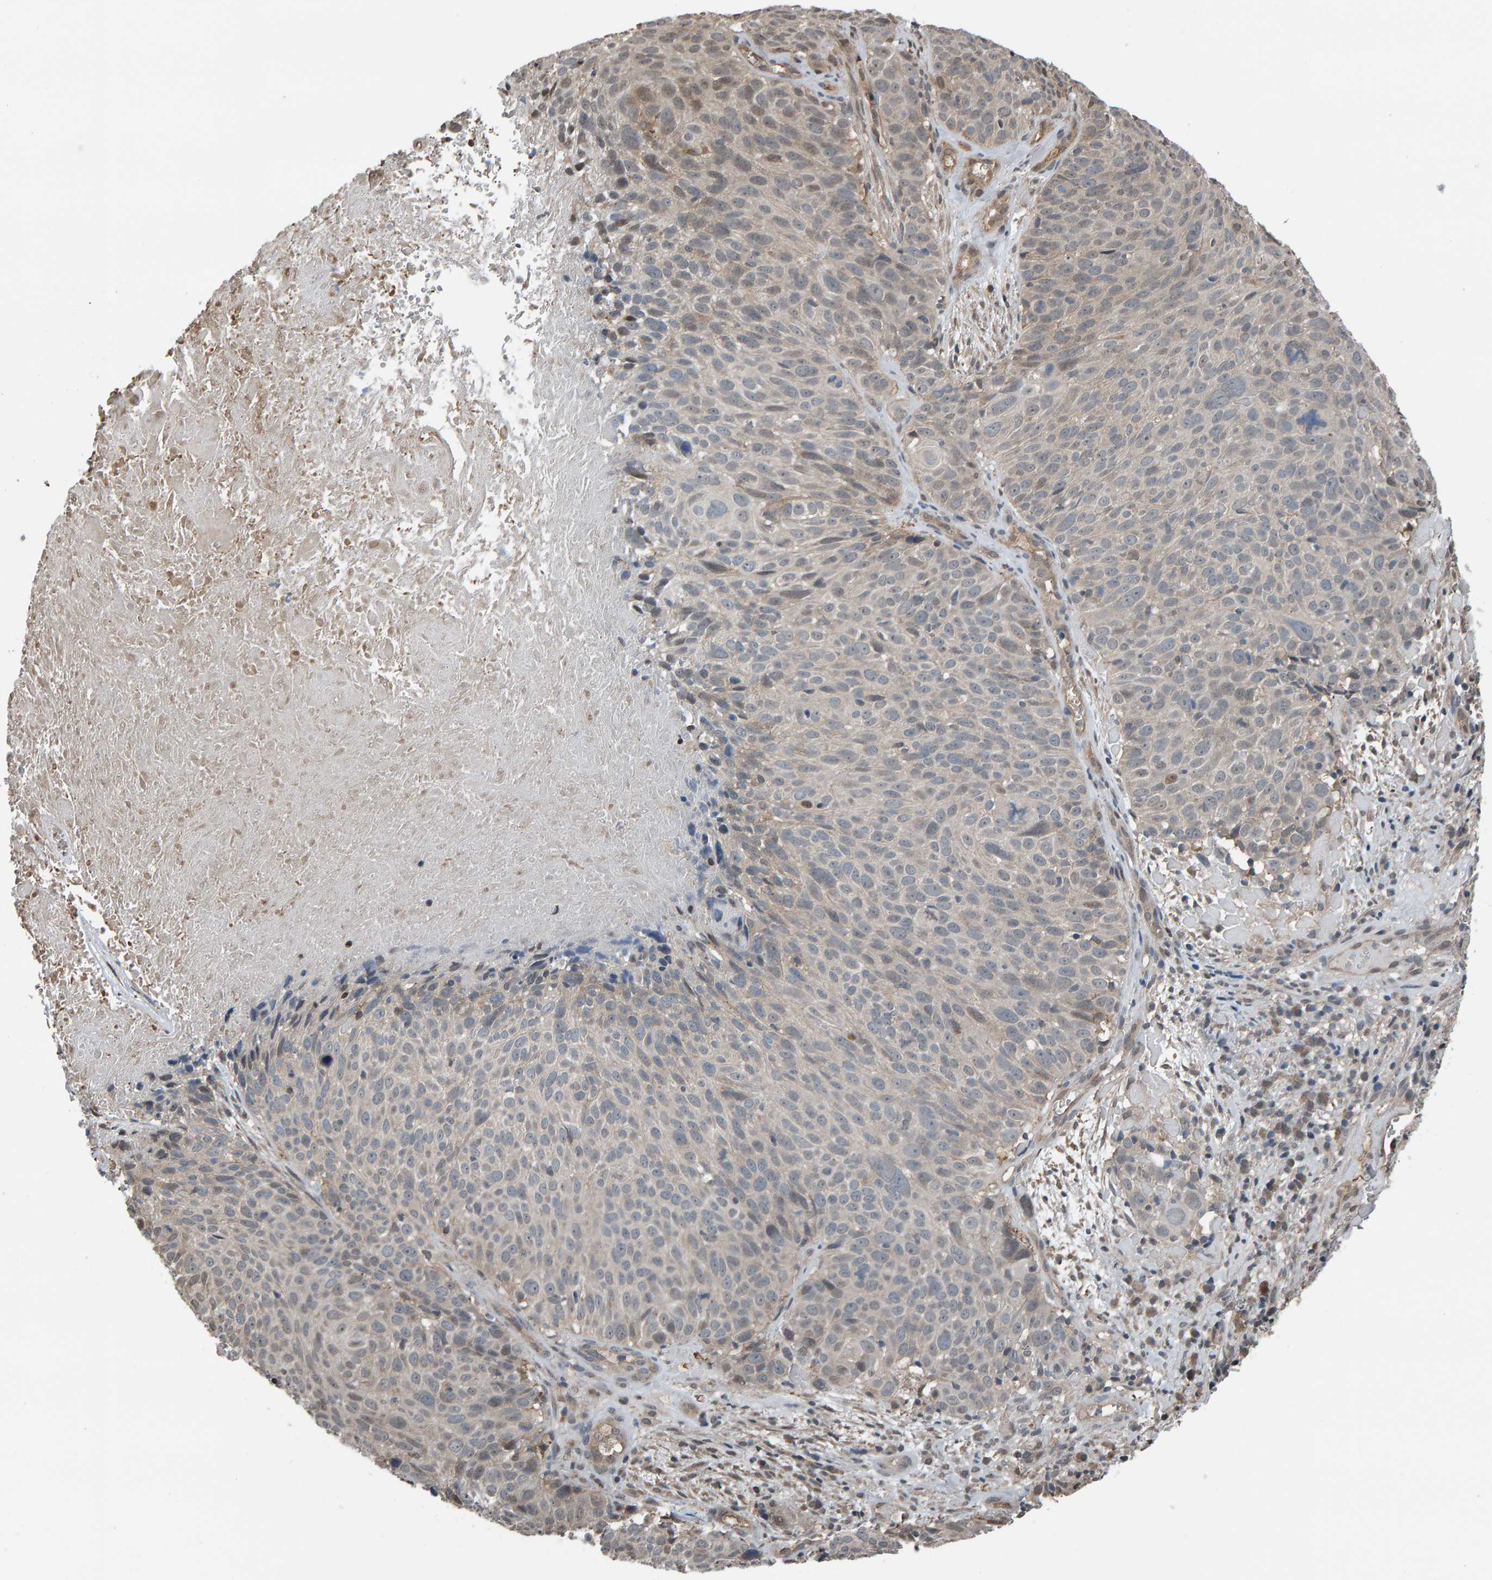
{"staining": {"intensity": "weak", "quantity": "<25%", "location": "cytoplasmic/membranous,nuclear"}, "tissue": "cervical cancer", "cell_type": "Tumor cells", "image_type": "cancer", "snomed": [{"axis": "morphology", "description": "Squamous cell carcinoma, NOS"}, {"axis": "topography", "description": "Cervix"}], "caption": "DAB (3,3'-diaminobenzidine) immunohistochemical staining of cervical cancer (squamous cell carcinoma) shows no significant positivity in tumor cells.", "gene": "COASY", "patient": {"sex": "female", "age": 74}}